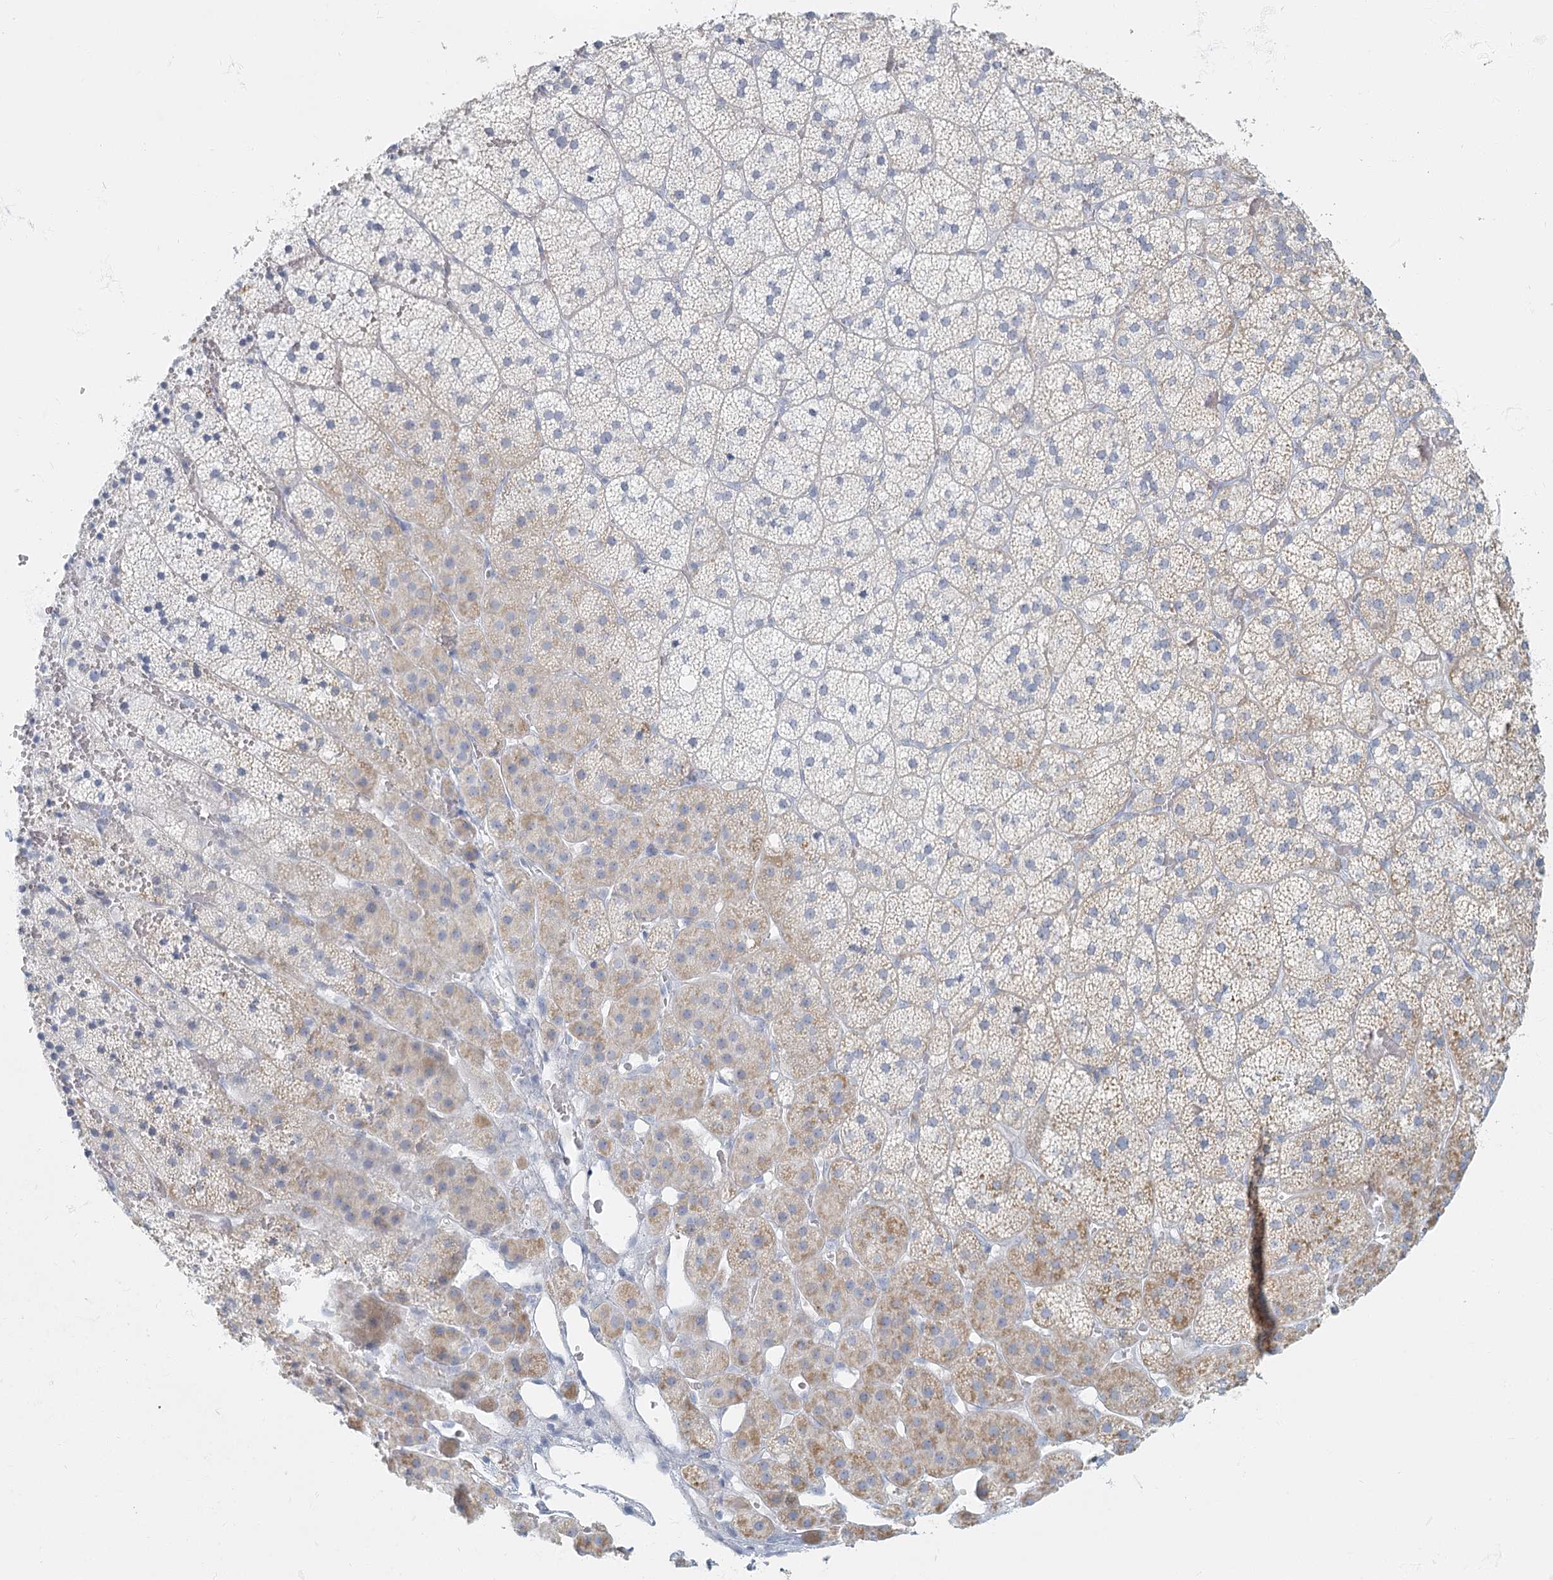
{"staining": {"intensity": "weak", "quantity": "<25%", "location": "cytoplasmic/membranous"}, "tissue": "adrenal gland", "cell_type": "Glandular cells", "image_type": "normal", "snomed": [{"axis": "morphology", "description": "Normal tissue, NOS"}, {"axis": "topography", "description": "Adrenal gland"}], "caption": "DAB immunohistochemical staining of normal human adrenal gland reveals no significant expression in glandular cells.", "gene": "FAM110C", "patient": {"sex": "female", "age": 44}}